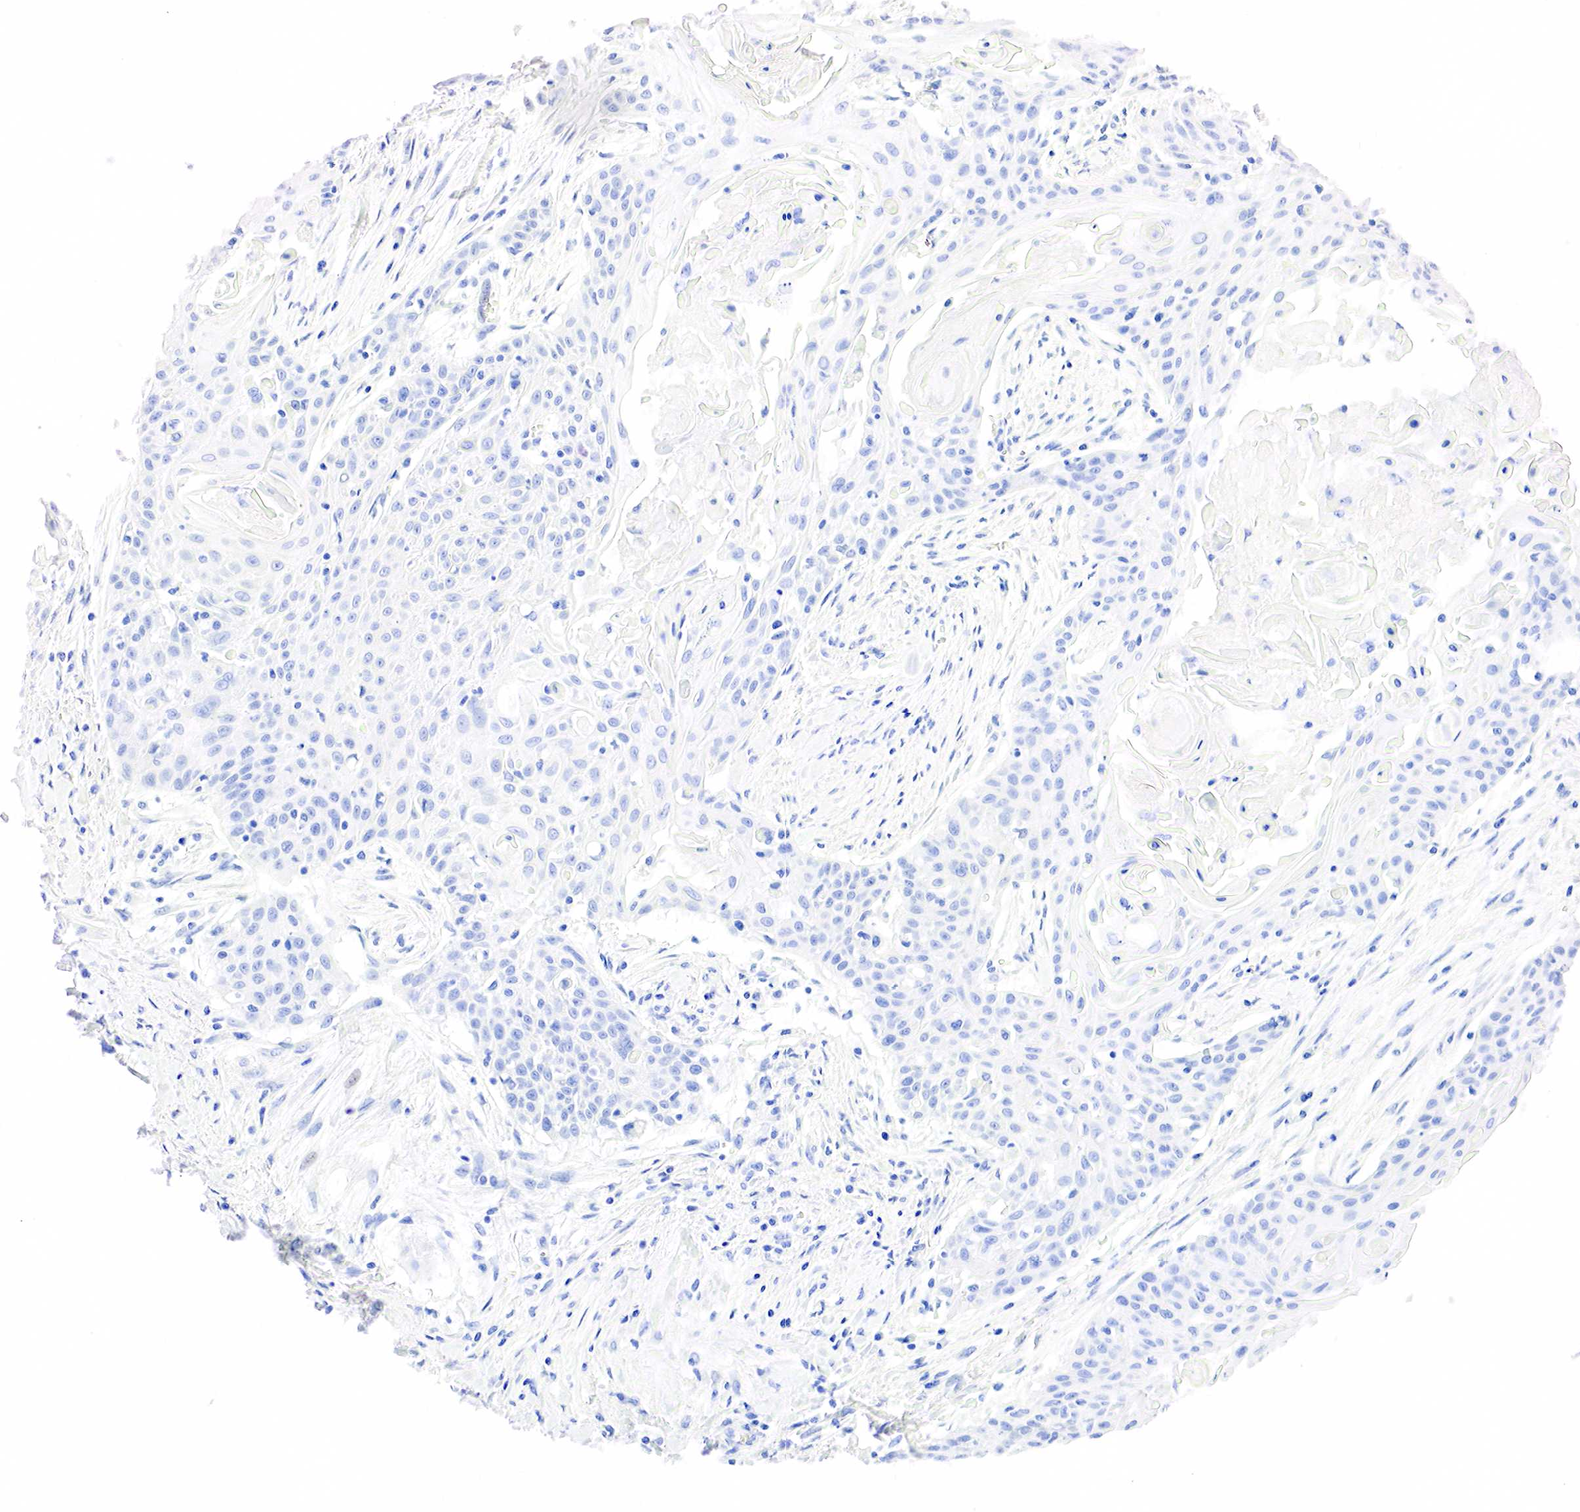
{"staining": {"intensity": "negative", "quantity": "none", "location": "none"}, "tissue": "head and neck cancer", "cell_type": "Tumor cells", "image_type": "cancer", "snomed": [{"axis": "morphology", "description": "Squamous cell carcinoma, NOS"}, {"axis": "morphology", "description": "Squamous cell carcinoma, metastatic, NOS"}, {"axis": "topography", "description": "Lymph node"}, {"axis": "topography", "description": "Salivary gland"}, {"axis": "topography", "description": "Head-Neck"}], "caption": "A histopathology image of human head and neck cancer is negative for staining in tumor cells. The staining was performed using DAB (3,3'-diaminobenzidine) to visualize the protein expression in brown, while the nuclei were stained in blue with hematoxylin (Magnification: 20x).", "gene": "PTH", "patient": {"sex": "female", "age": 74}}